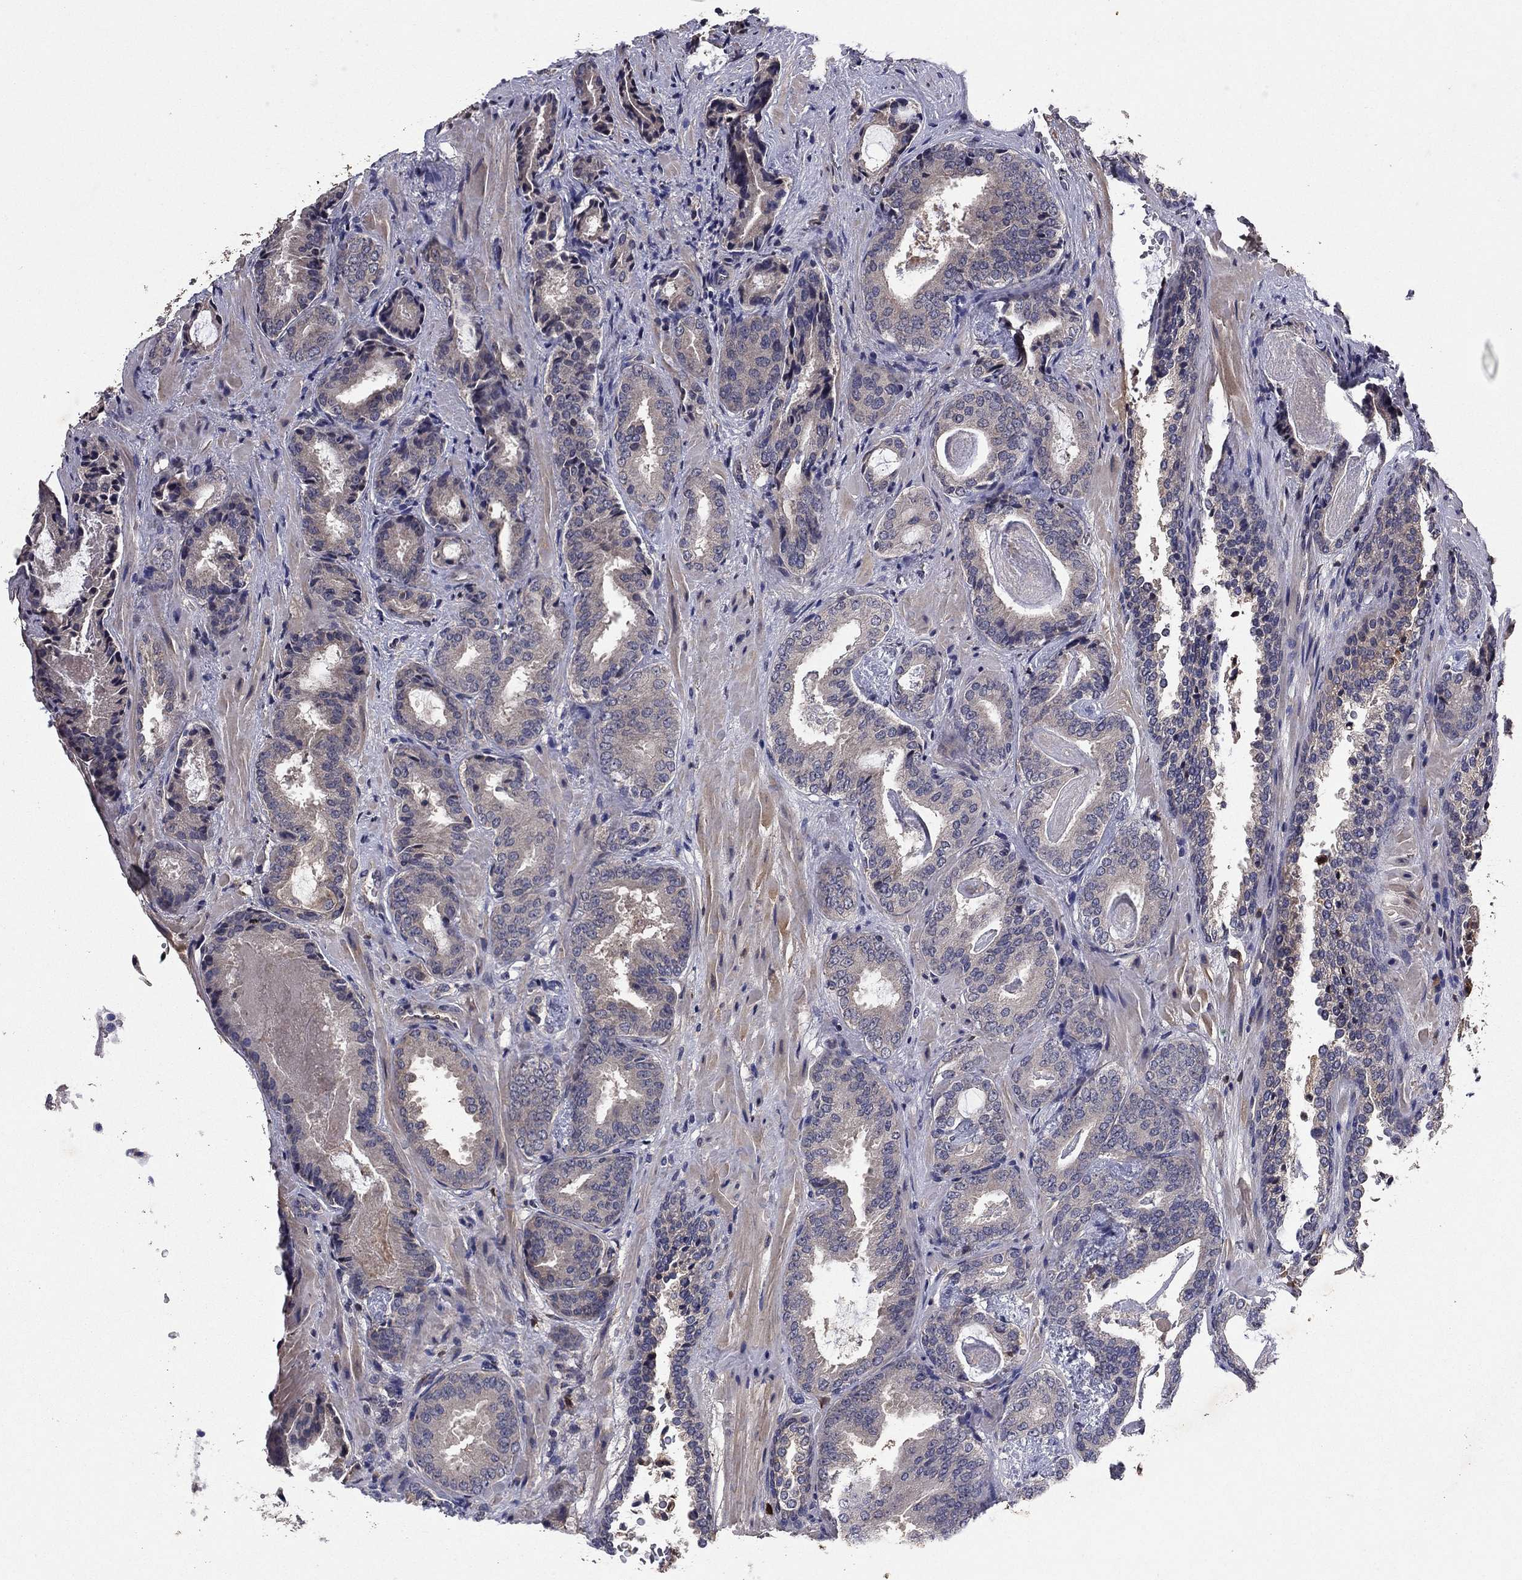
{"staining": {"intensity": "weak", "quantity": "<25%", "location": "cytoplasmic/membranous"}, "tissue": "prostate cancer", "cell_type": "Tumor cells", "image_type": "cancer", "snomed": [{"axis": "morphology", "description": "Adenocarcinoma, Low grade"}, {"axis": "topography", "description": "Prostate"}], "caption": "Human prostate low-grade adenocarcinoma stained for a protein using immunohistochemistry (IHC) exhibits no staining in tumor cells.", "gene": "PROS1", "patient": {"sex": "male", "age": 68}}